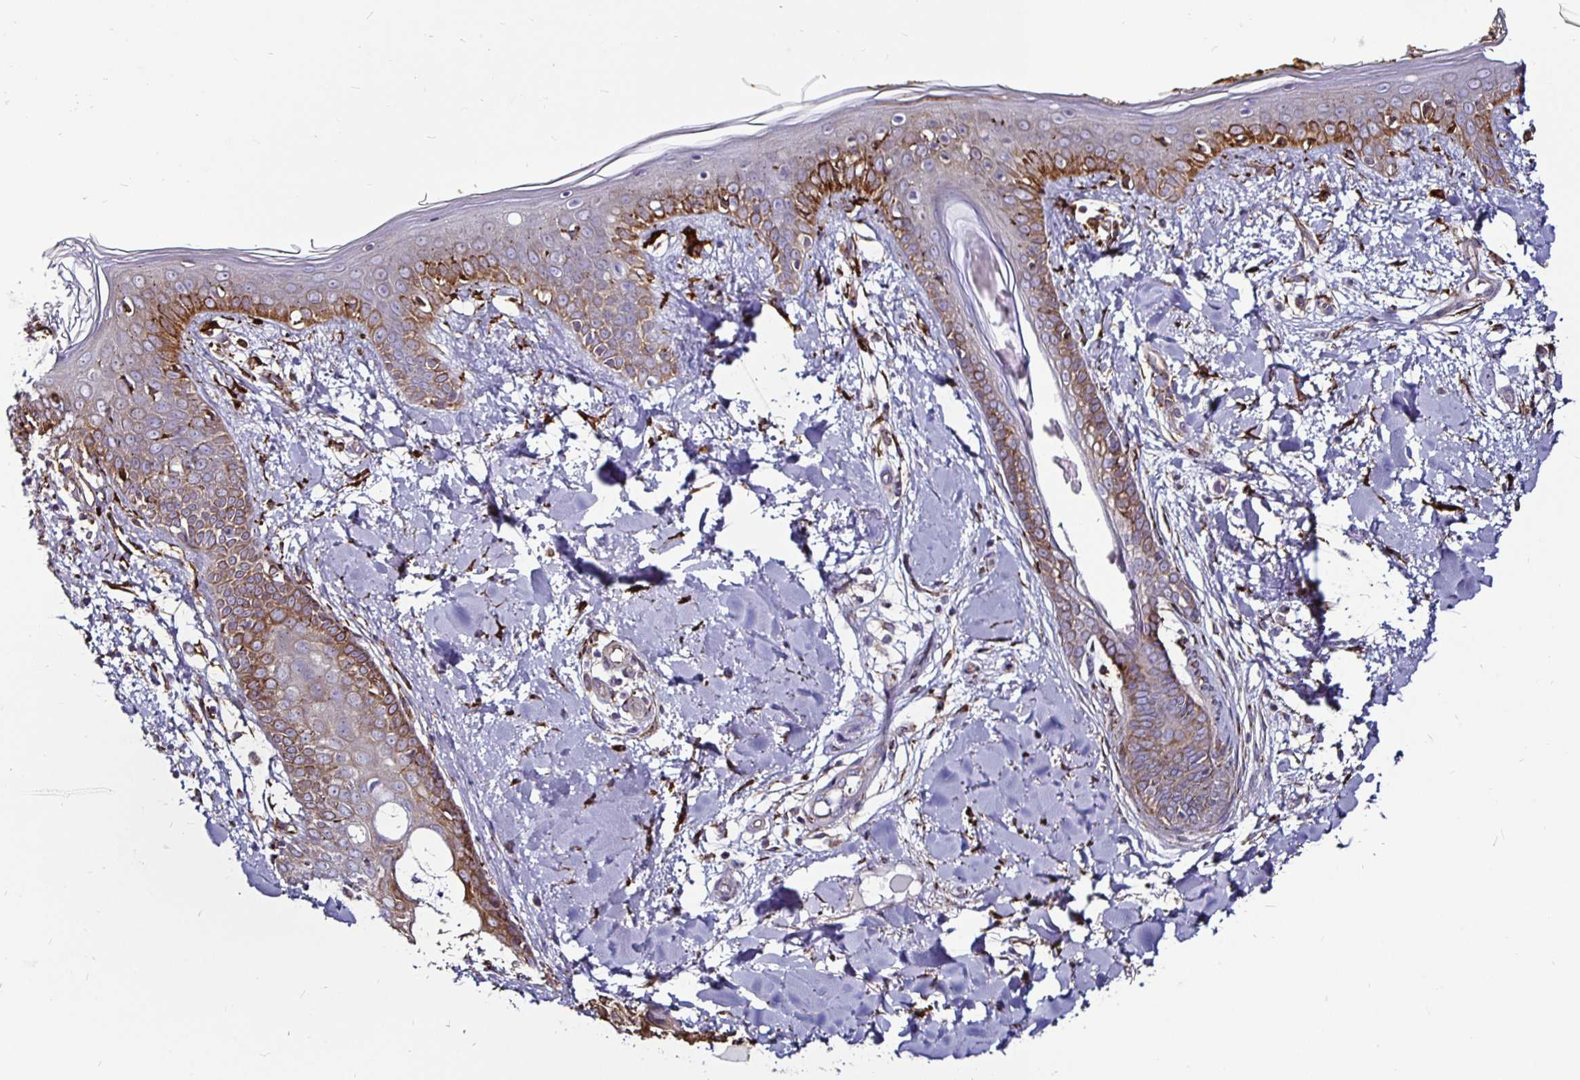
{"staining": {"intensity": "strong", "quantity": ">75%", "location": "cytoplasmic/membranous"}, "tissue": "skin", "cell_type": "Fibroblasts", "image_type": "normal", "snomed": [{"axis": "morphology", "description": "Normal tissue, NOS"}, {"axis": "topography", "description": "Skin"}], "caption": "DAB immunohistochemical staining of benign skin demonstrates strong cytoplasmic/membranous protein staining in approximately >75% of fibroblasts. The staining was performed using DAB (3,3'-diaminobenzidine), with brown indicating positive protein expression. Nuclei are stained blue with hematoxylin.", "gene": "P4HA2", "patient": {"sex": "female", "age": 34}}